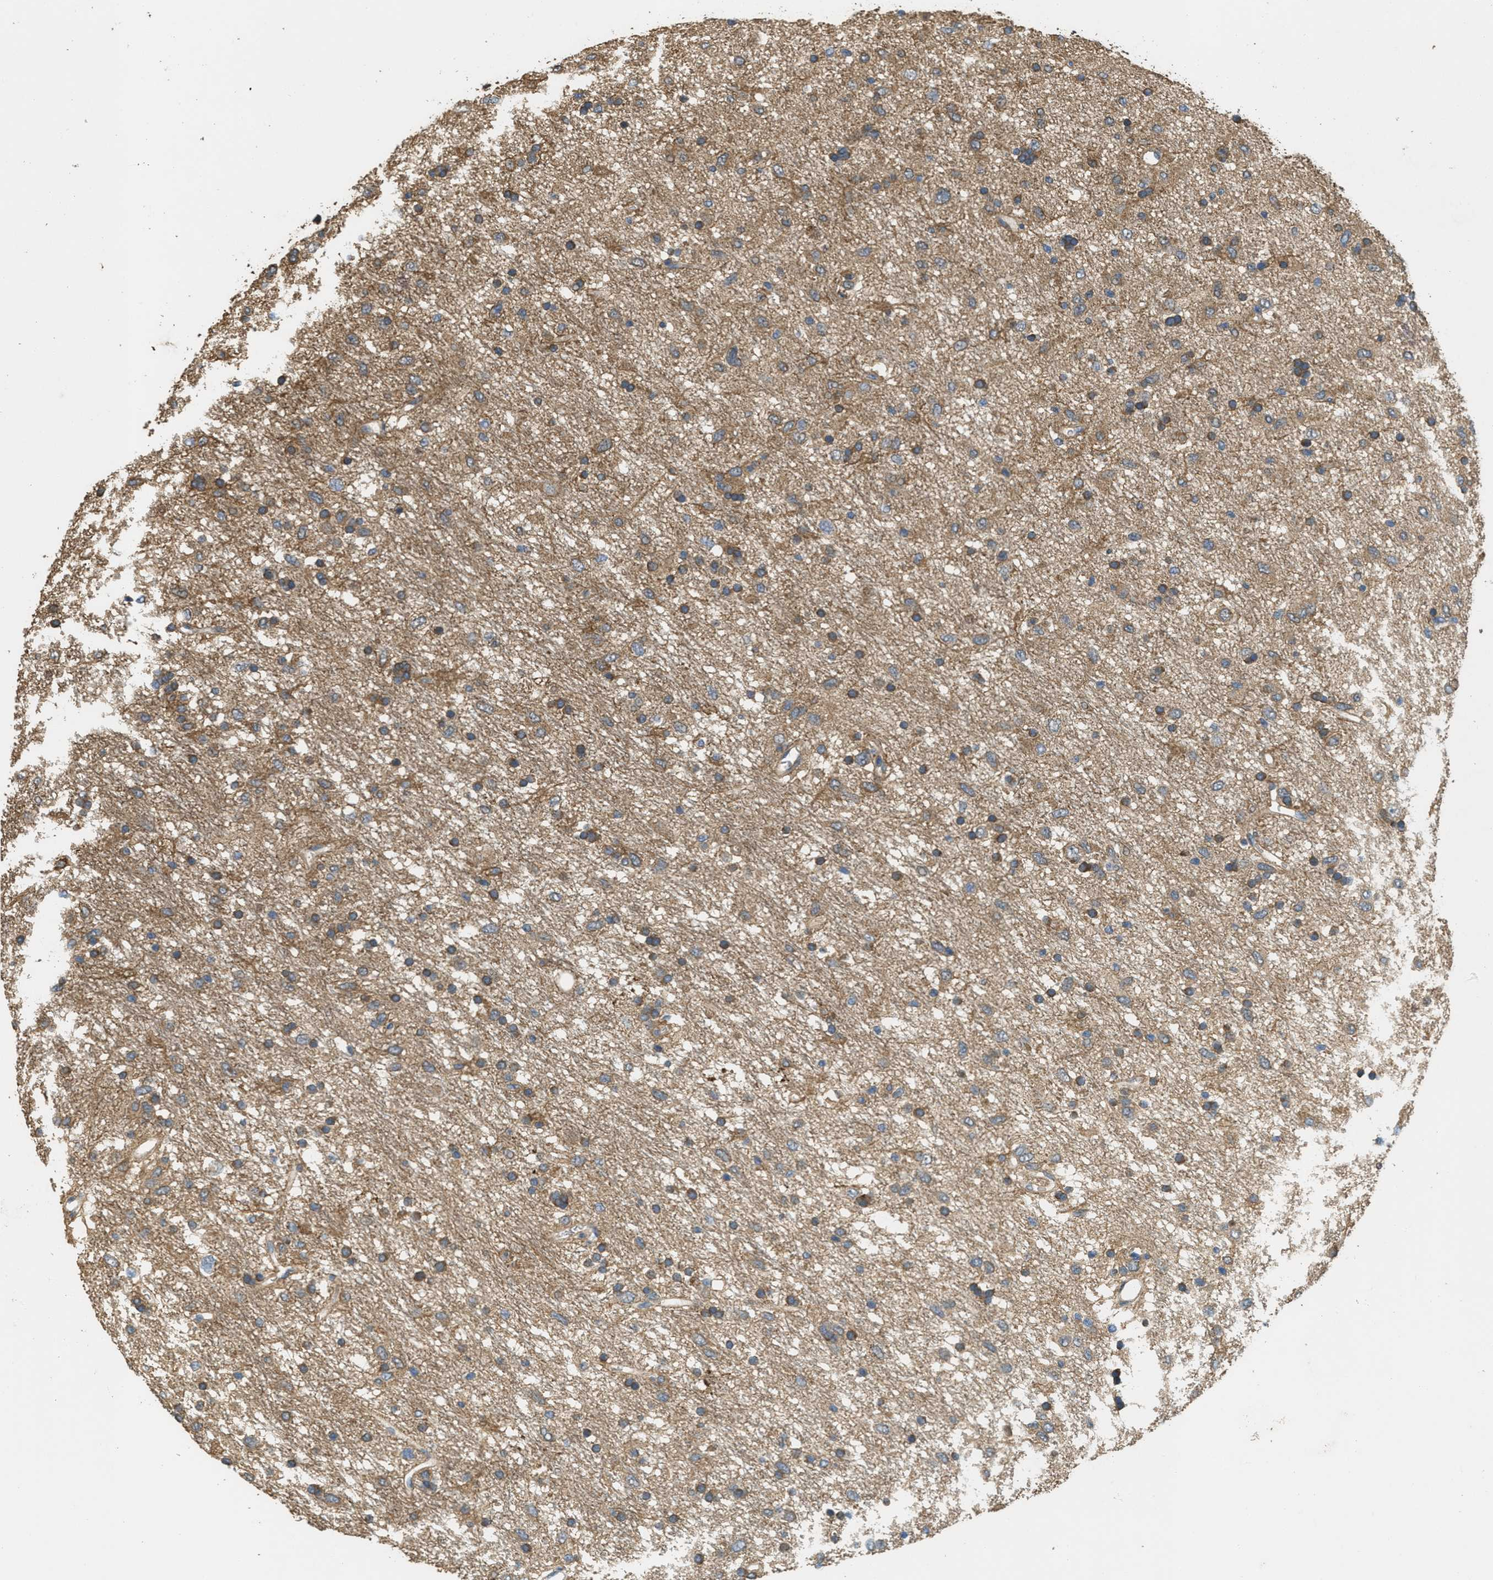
{"staining": {"intensity": "moderate", "quantity": ">75%", "location": "cytoplasmic/membranous"}, "tissue": "glioma", "cell_type": "Tumor cells", "image_type": "cancer", "snomed": [{"axis": "morphology", "description": "Glioma, malignant, Low grade"}, {"axis": "topography", "description": "Brain"}], "caption": "Glioma stained with a brown dye shows moderate cytoplasmic/membranous positive positivity in approximately >75% of tumor cells.", "gene": "THBS2", "patient": {"sex": "male", "age": 77}}